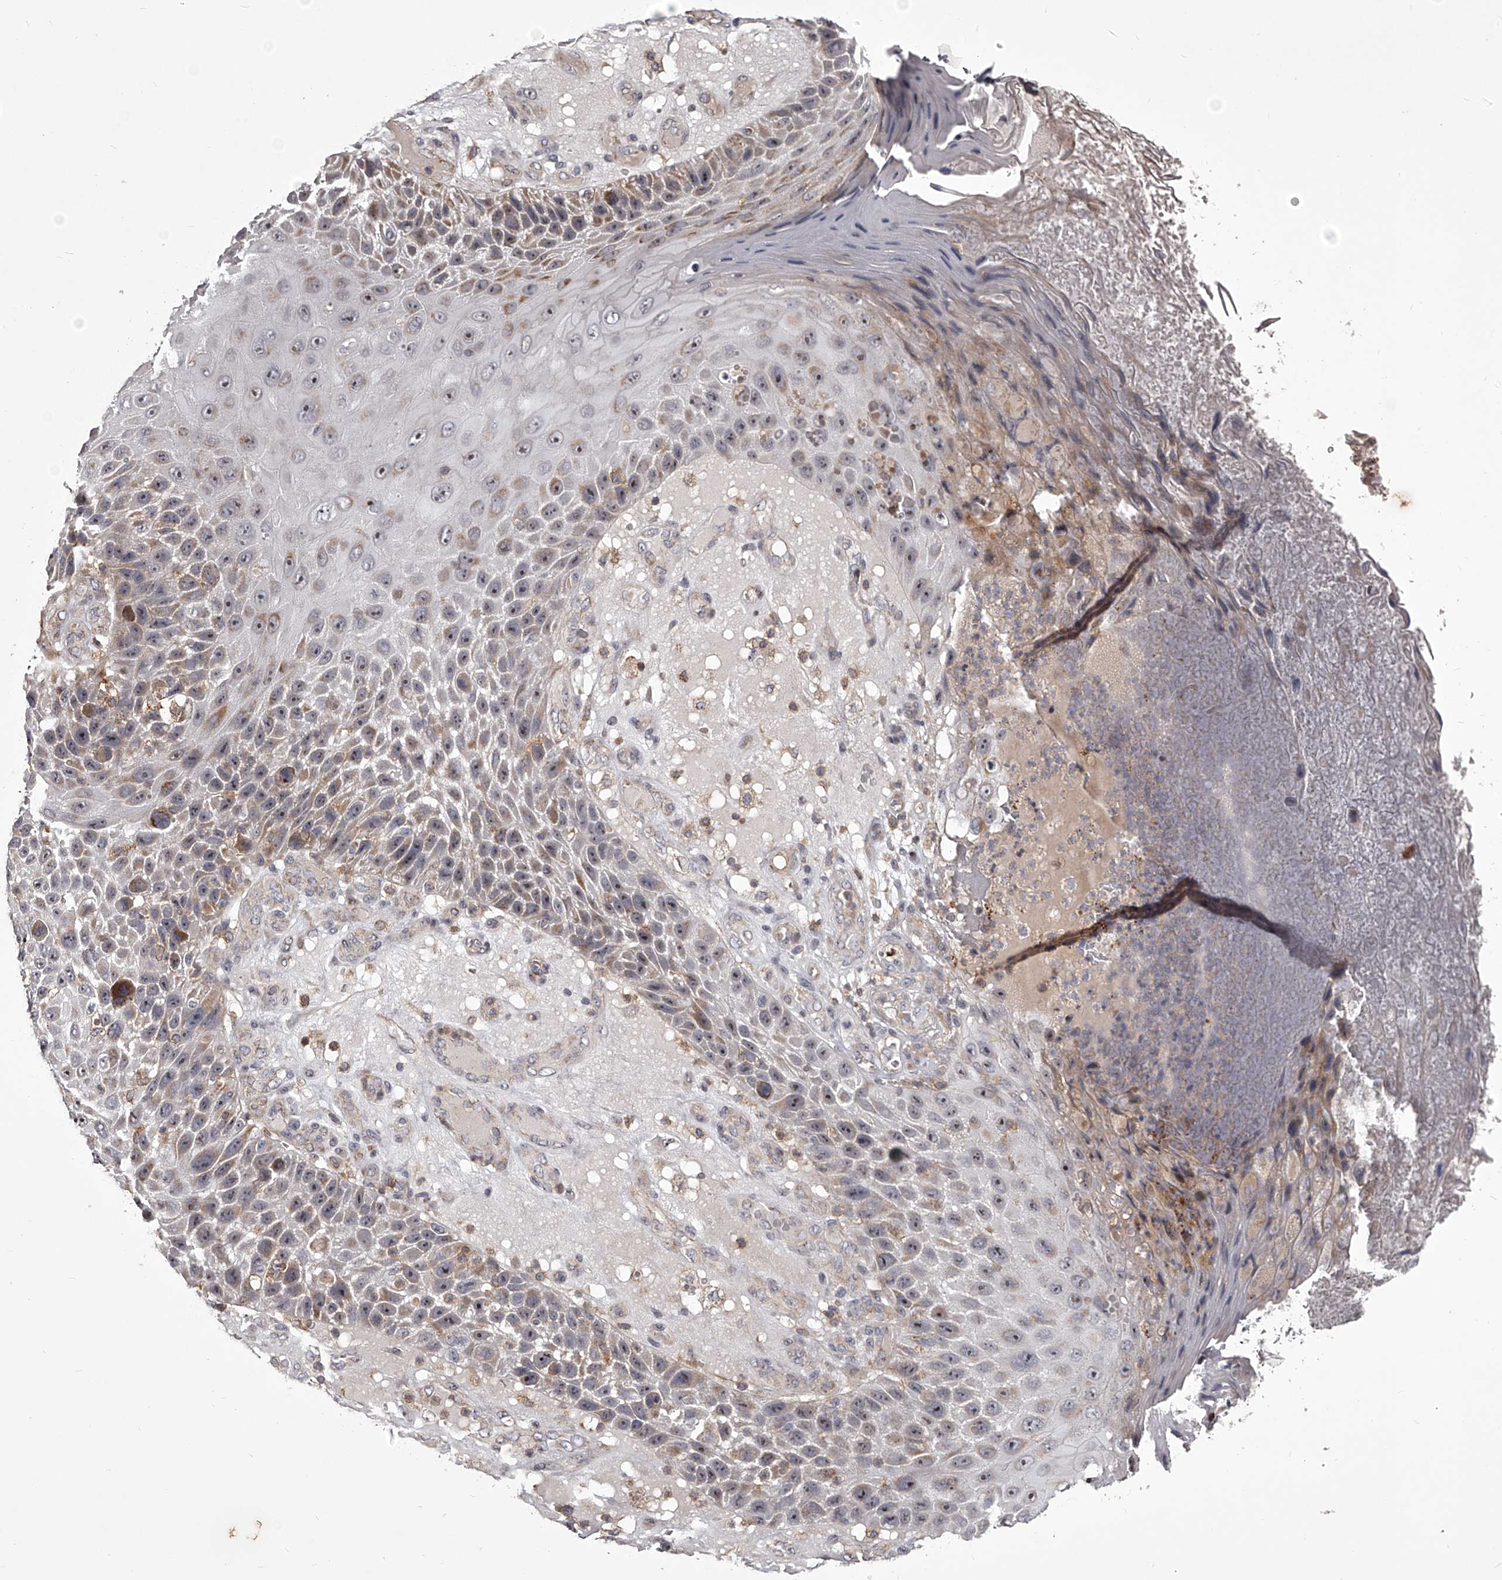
{"staining": {"intensity": "moderate", "quantity": "25%-75%", "location": "cytoplasmic/membranous,nuclear"}, "tissue": "skin cancer", "cell_type": "Tumor cells", "image_type": "cancer", "snomed": [{"axis": "morphology", "description": "Squamous cell carcinoma, NOS"}, {"axis": "topography", "description": "Skin"}], "caption": "A brown stain highlights moderate cytoplasmic/membranous and nuclear positivity of a protein in human skin cancer (squamous cell carcinoma) tumor cells.", "gene": "RRP36", "patient": {"sex": "female", "age": 88}}